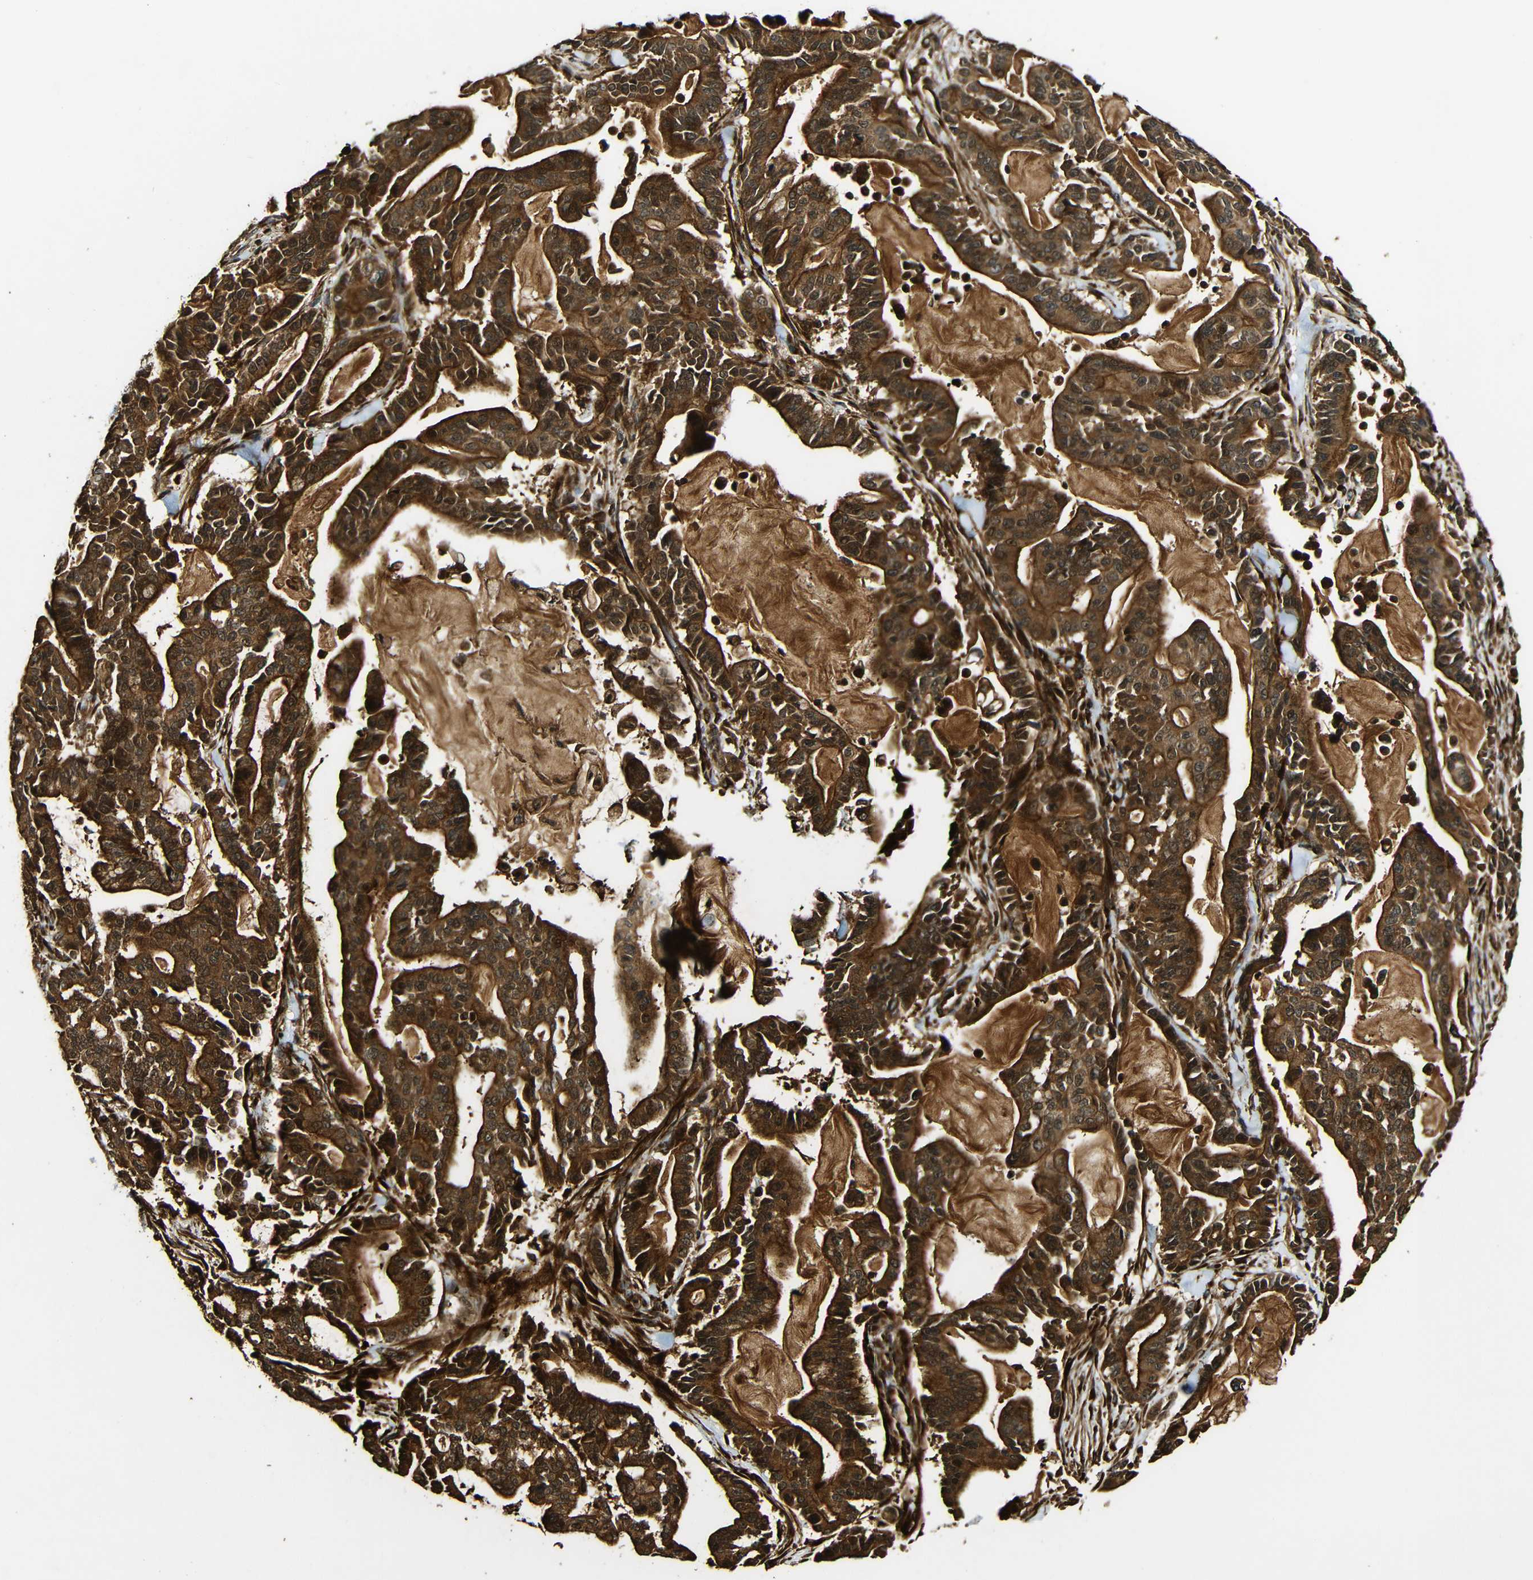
{"staining": {"intensity": "strong", "quantity": ">75%", "location": "cytoplasmic/membranous"}, "tissue": "pancreatic cancer", "cell_type": "Tumor cells", "image_type": "cancer", "snomed": [{"axis": "morphology", "description": "Adenocarcinoma, NOS"}, {"axis": "topography", "description": "Pancreas"}], "caption": "This histopathology image exhibits IHC staining of human pancreatic cancer, with high strong cytoplasmic/membranous expression in approximately >75% of tumor cells.", "gene": "CASP8", "patient": {"sex": "male", "age": 63}}